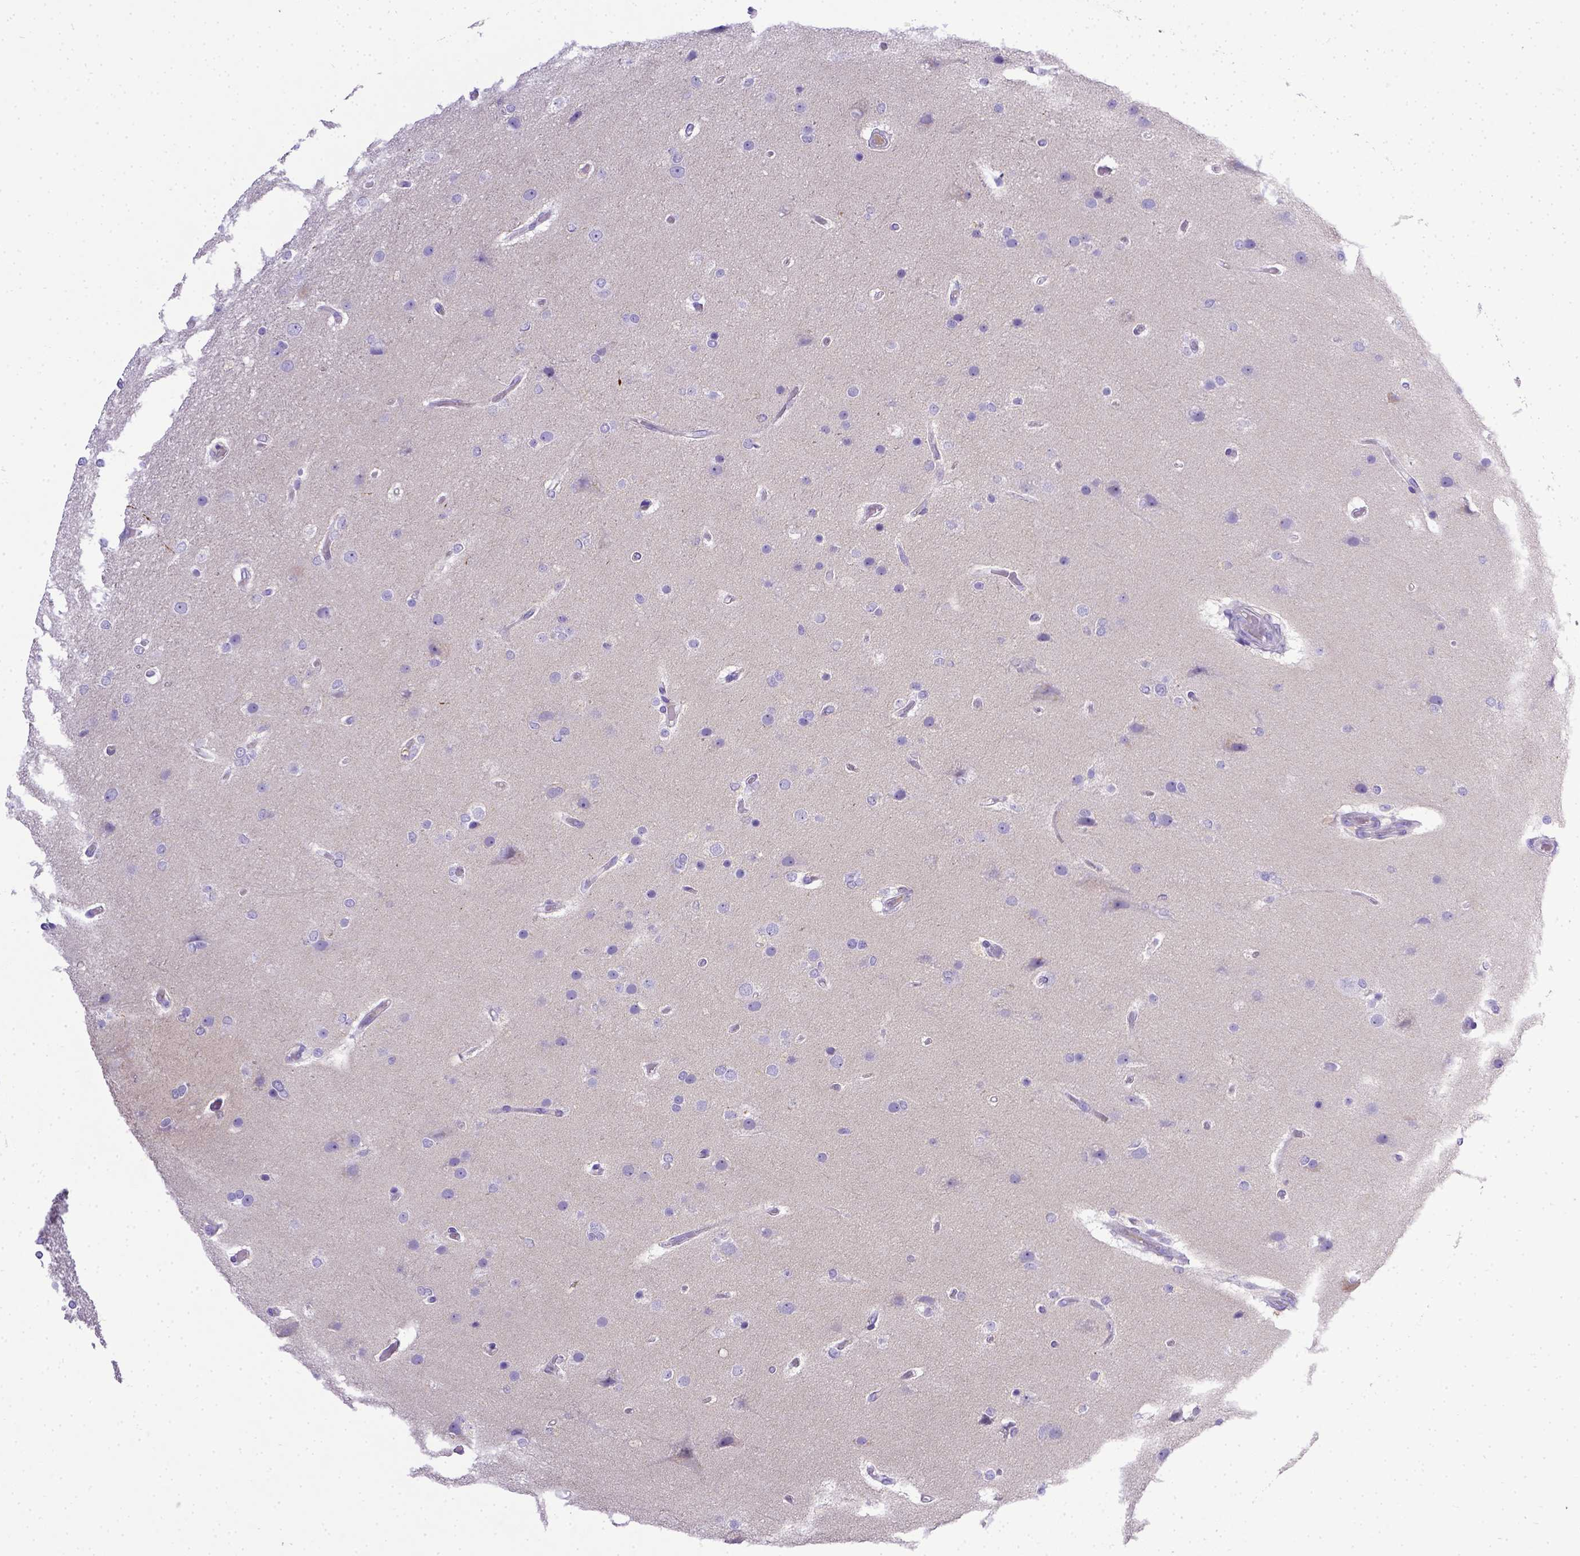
{"staining": {"intensity": "negative", "quantity": "none", "location": "none"}, "tissue": "glioma", "cell_type": "Tumor cells", "image_type": "cancer", "snomed": [{"axis": "morphology", "description": "Glioma, malignant, High grade"}, {"axis": "topography", "description": "Brain"}], "caption": "Human glioma stained for a protein using immunohistochemistry demonstrates no expression in tumor cells.", "gene": "BTN1A1", "patient": {"sex": "female", "age": 61}}